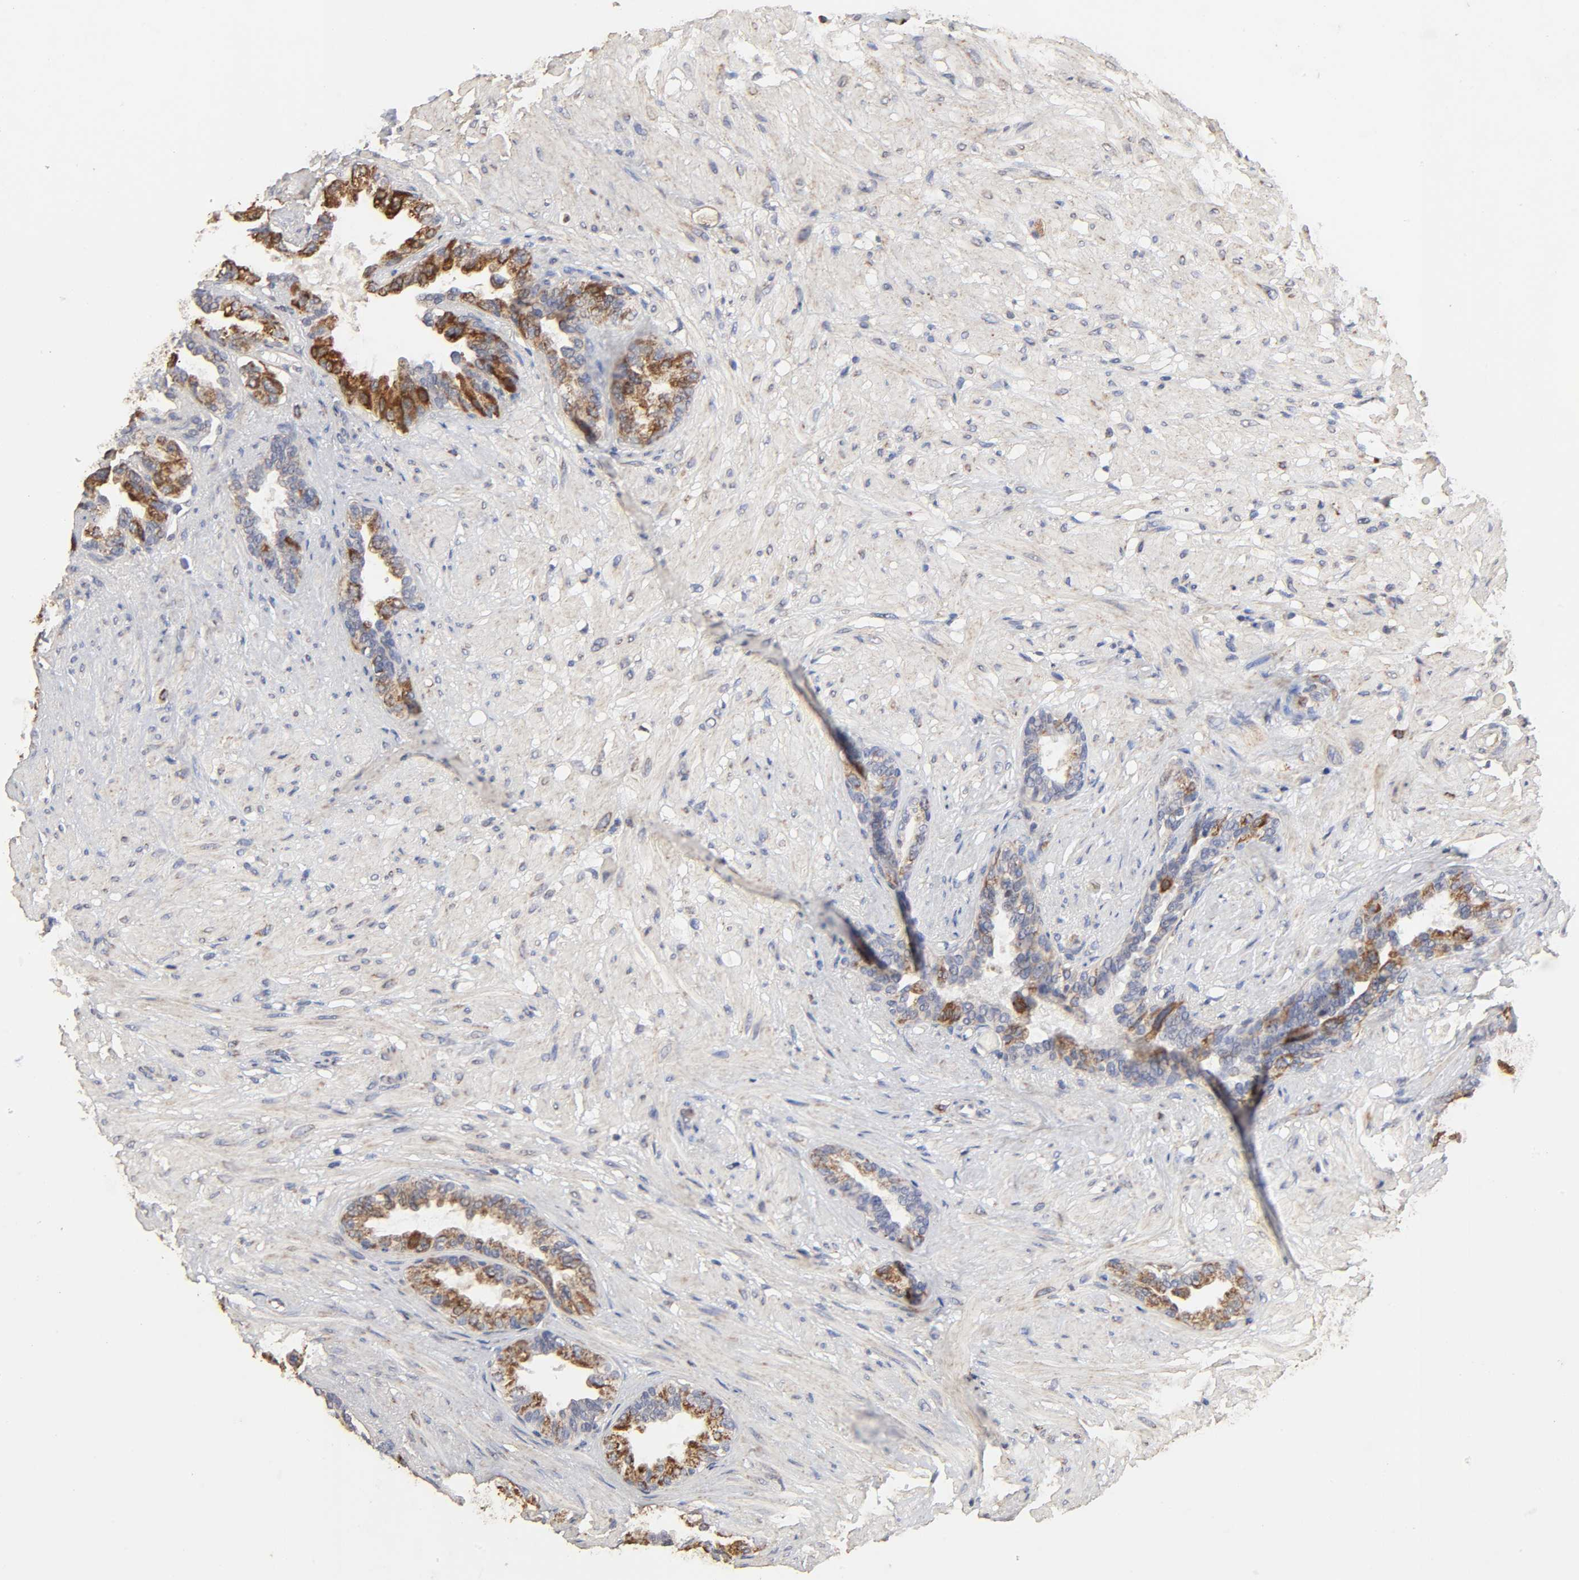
{"staining": {"intensity": "strong", "quantity": "25%-75%", "location": "cytoplasmic/membranous"}, "tissue": "seminal vesicle", "cell_type": "Glandular cells", "image_type": "normal", "snomed": [{"axis": "morphology", "description": "Normal tissue, NOS"}, {"axis": "topography", "description": "Seminal veicle"}], "caption": "Immunohistochemical staining of normal human seminal vesicle exhibits high levels of strong cytoplasmic/membranous positivity in about 25%-75% of glandular cells.", "gene": "CYCS", "patient": {"sex": "male", "age": 61}}